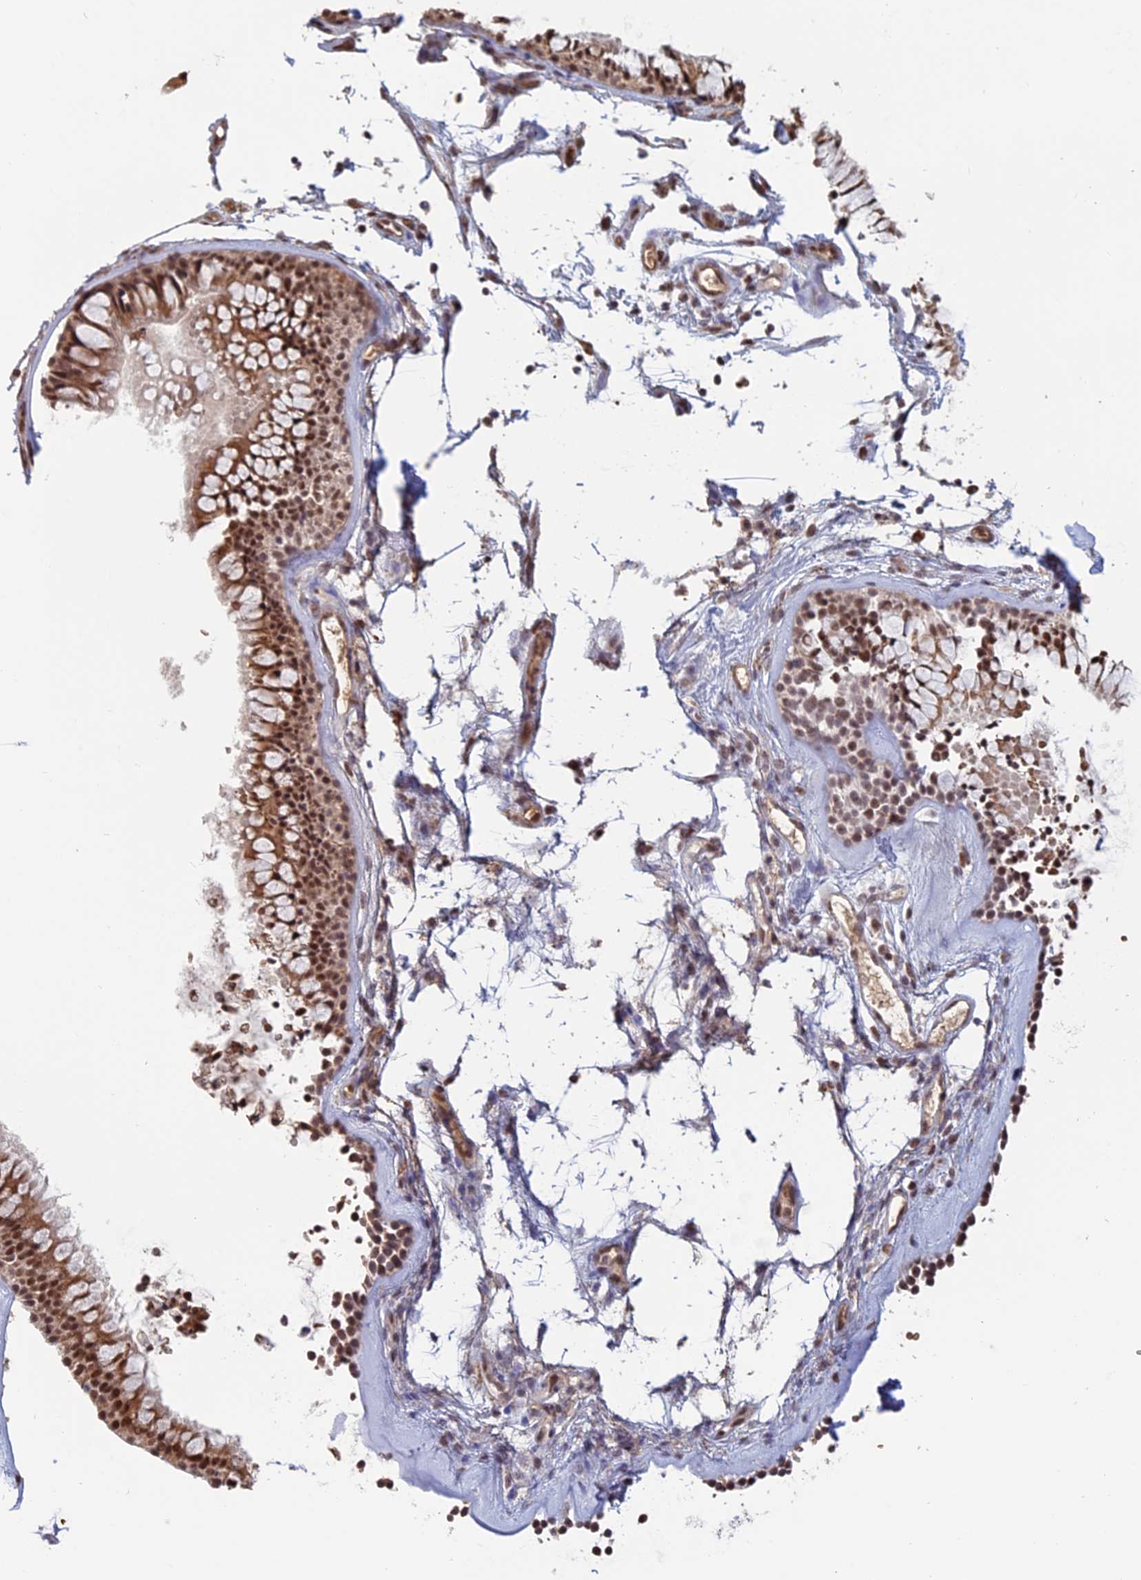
{"staining": {"intensity": "moderate", "quantity": ">75%", "location": "cytoplasmic/membranous,nuclear"}, "tissue": "nasopharynx", "cell_type": "Respiratory epithelial cells", "image_type": "normal", "snomed": [{"axis": "morphology", "description": "Normal tissue, NOS"}, {"axis": "topography", "description": "Nasopharynx"}], "caption": "This photomicrograph exhibits IHC staining of normal human nasopharynx, with medium moderate cytoplasmic/membranous,nuclear positivity in approximately >75% of respiratory epithelial cells.", "gene": "MFAP1", "patient": {"sex": "male", "age": 82}}